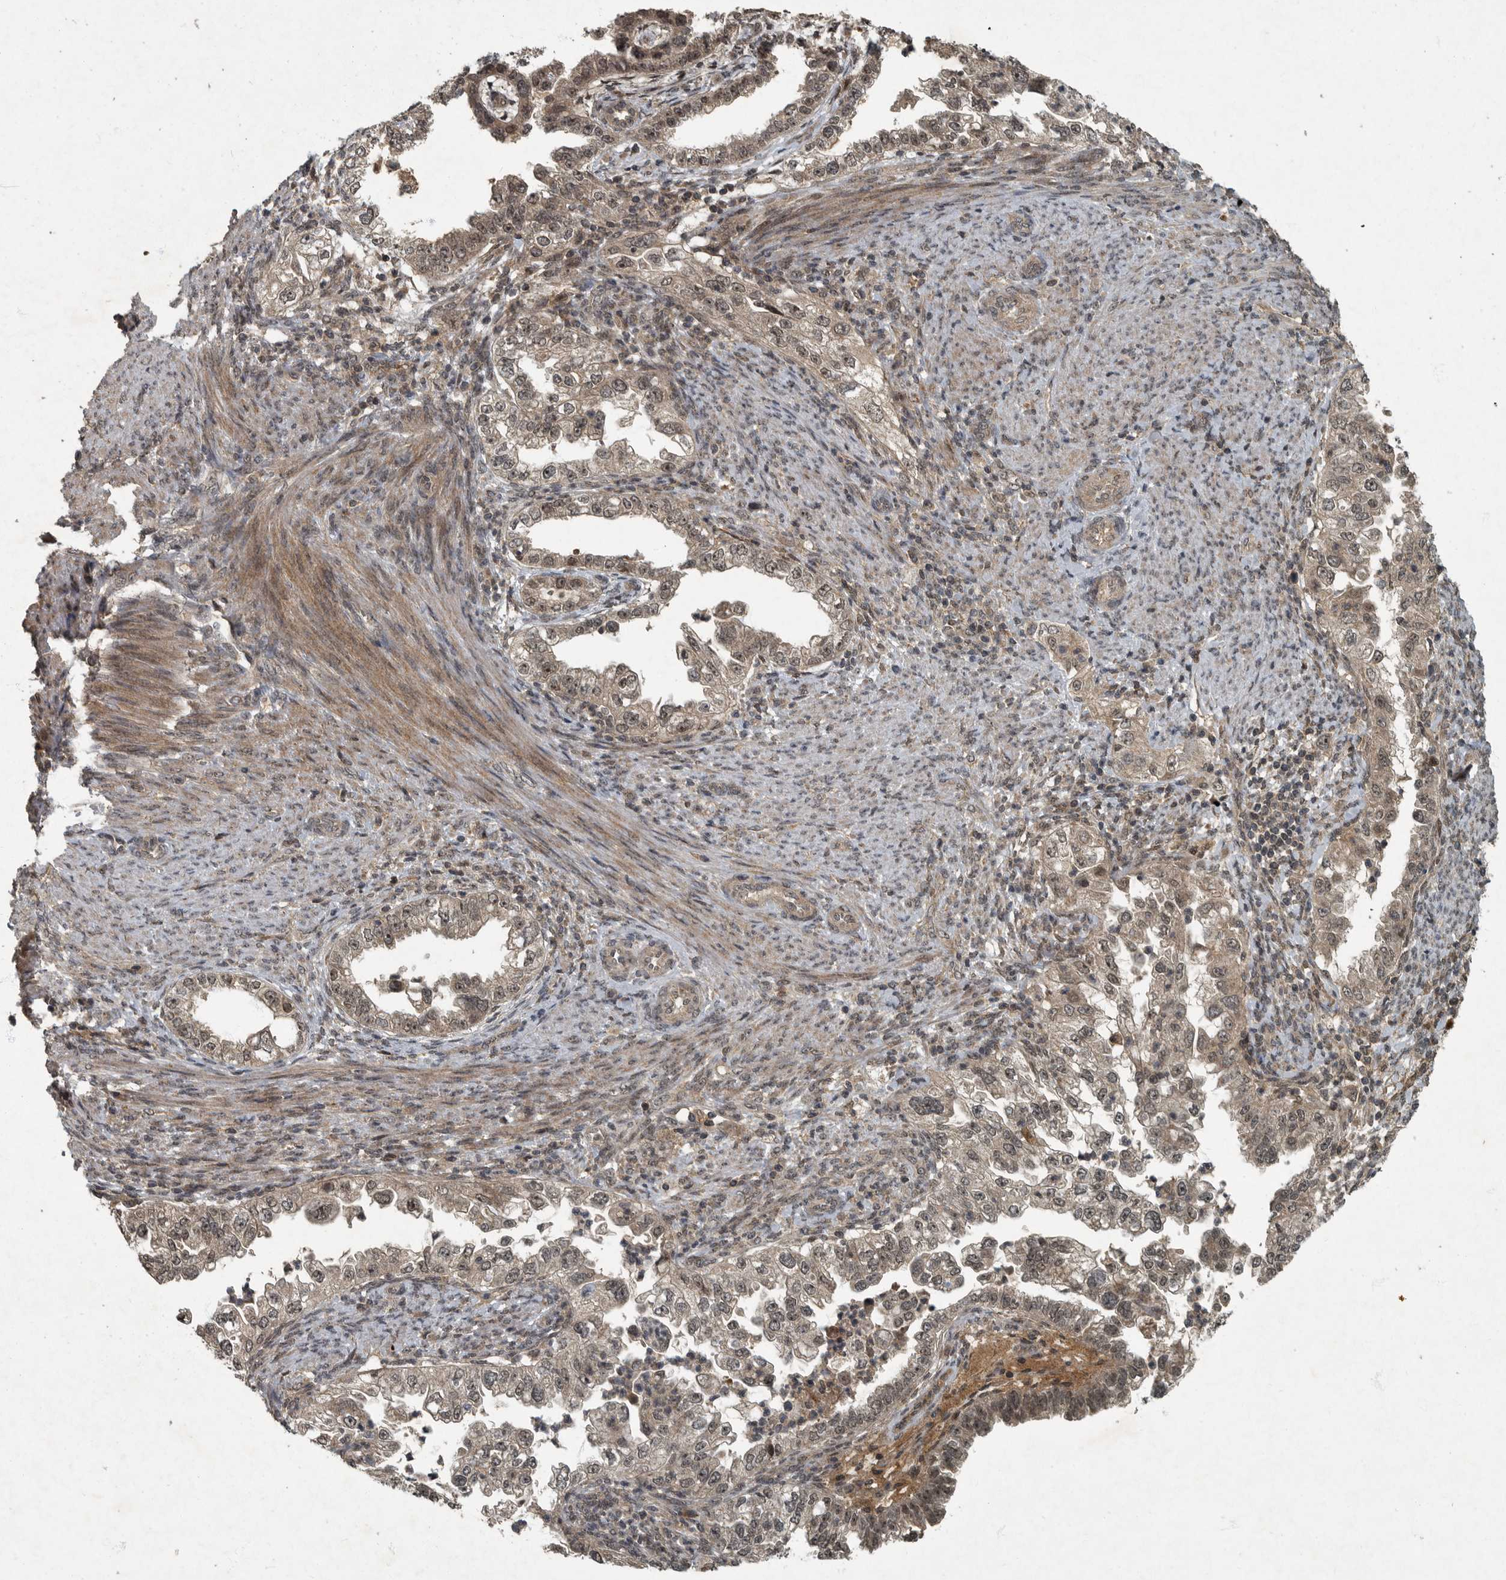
{"staining": {"intensity": "weak", "quantity": ">75%", "location": "cytoplasmic/membranous,nuclear"}, "tissue": "endometrial cancer", "cell_type": "Tumor cells", "image_type": "cancer", "snomed": [{"axis": "morphology", "description": "Adenocarcinoma, NOS"}, {"axis": "topography", "description": "Endometrium"}], "caption": "This histopathology image shows immunohistochemistry staining of endometrial cancer (adenocarcinoma), with low weak cytoplasmic/membranous and nuclear staining in approximately >75% of tumor cells.", "gene": "FOXO1", "patient": {"sex": "female", "age": 85}}